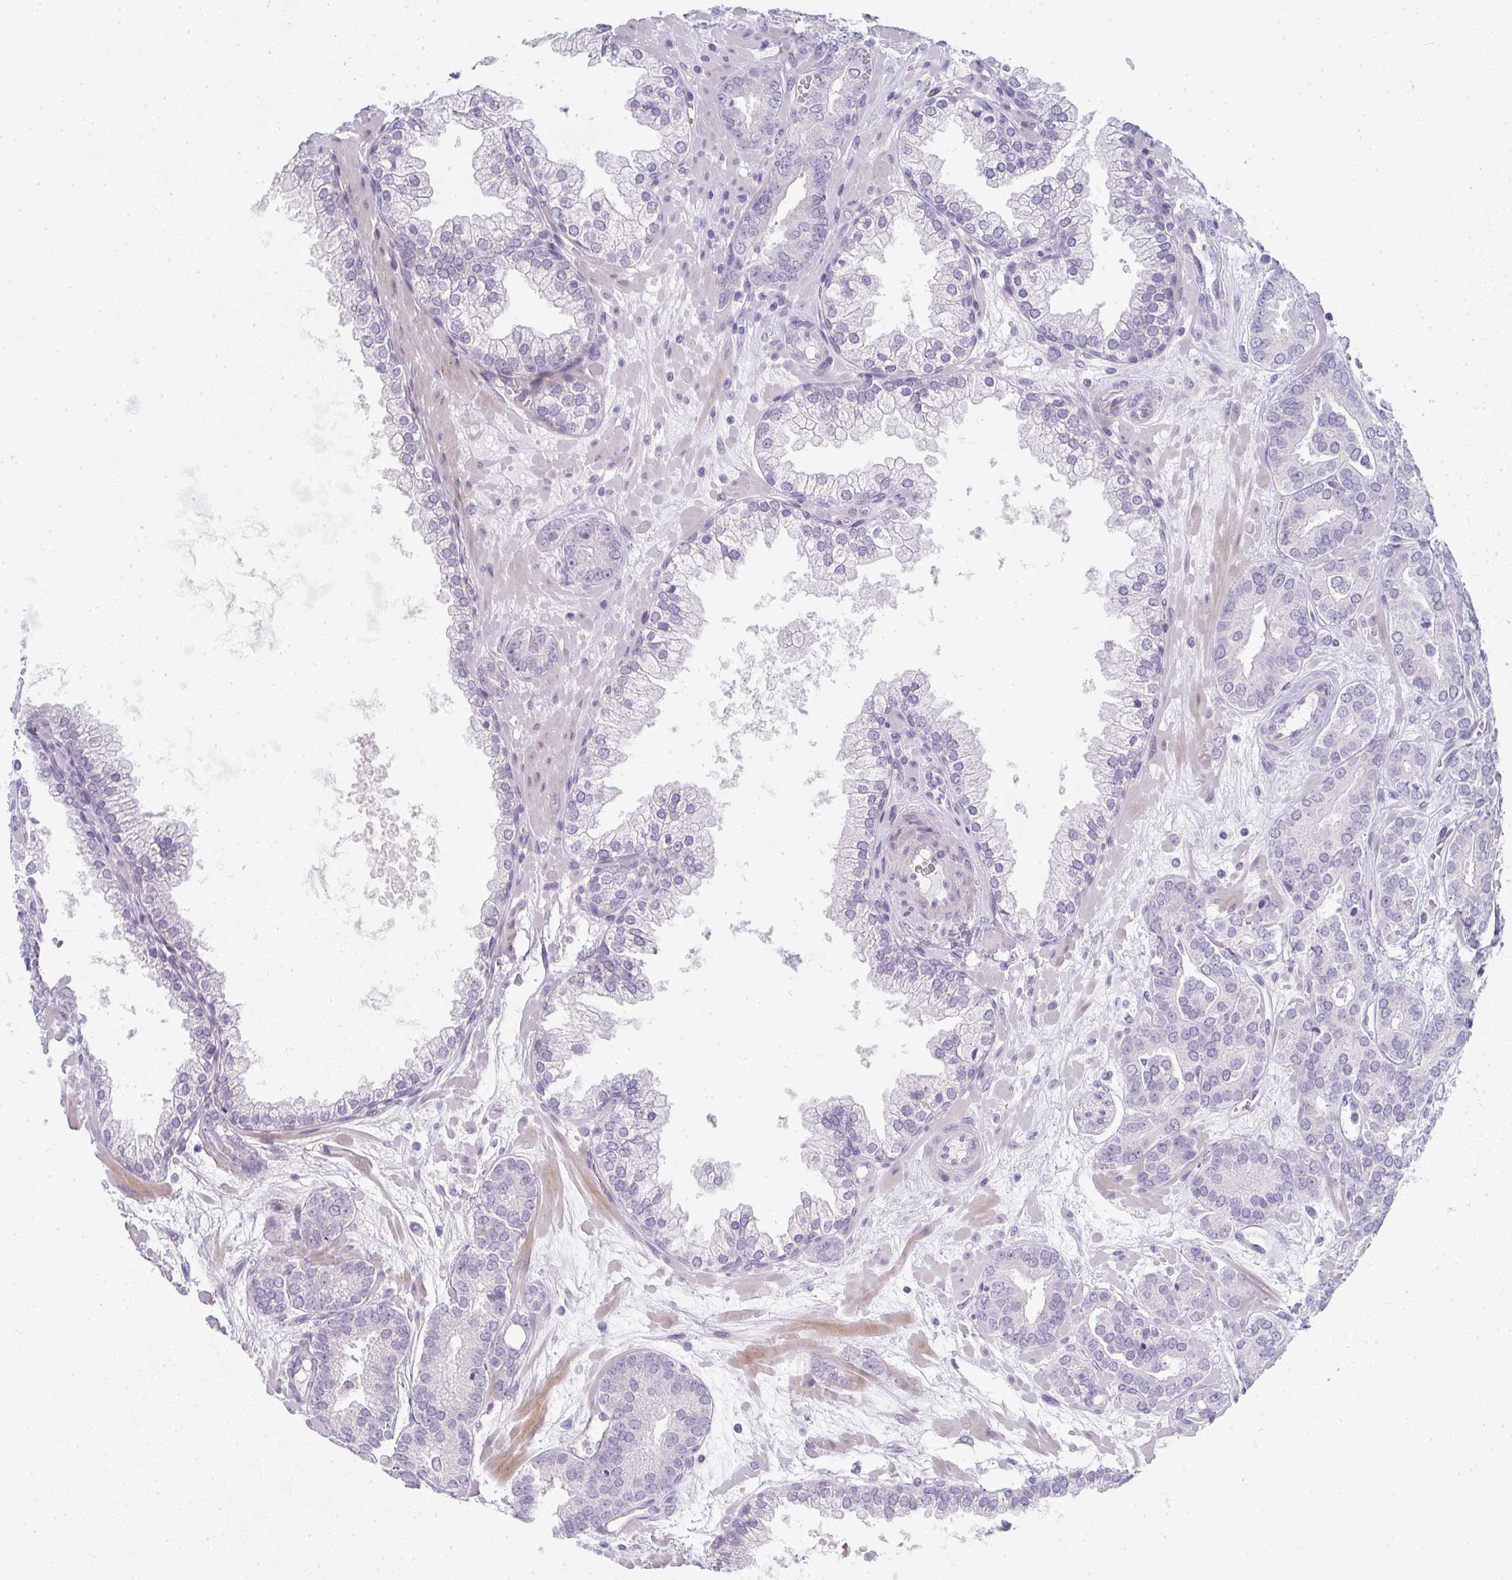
{"staining": {"intensity": "negative", "quantity": "none", "location": "none"}, "tissue": "prostate cancer", "cell_type": "Tumor cells", "image_type": "cancer", "snomed": [{"axis": "morphology", "description": "Adenocarcinoma, High grade"}, {"axis": "topography", "description": "Prostate"}], "caption": "High power microscopy histopathology image of an immunohistochemistry image of prostate high-grade adenocarcinoma, revealing no significant positivity in tumor cells.", "gene": "NEU2", "patient": {"sex": "male", "age": 66}}